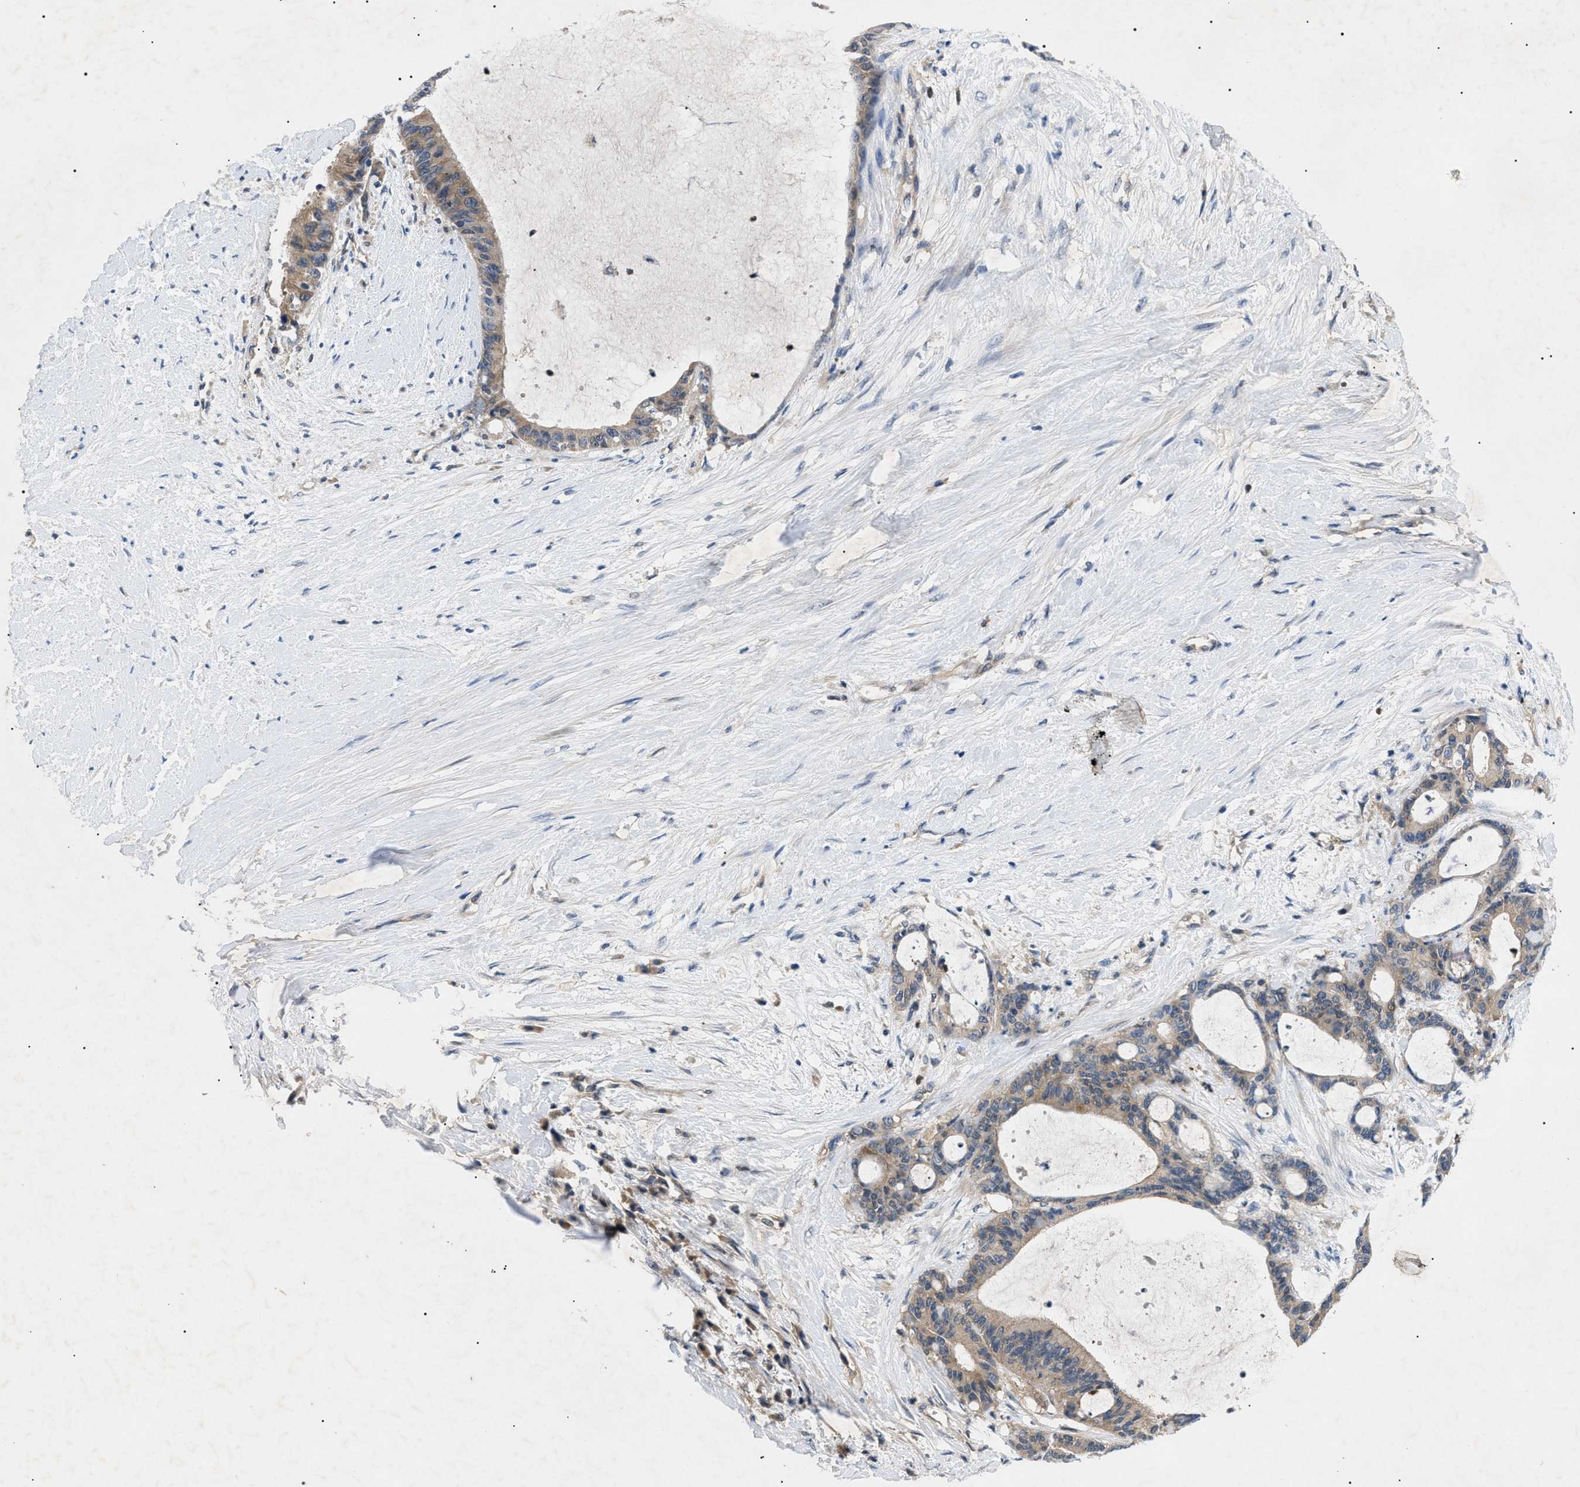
{"staining": {"intensity": "moderate", "quantity": ">75%", "location": "cytoplasmic/membranous"}, "tissue": "liver cancer", "cell_type": "Tumor cells", "image_type": "cancer", "snomed": [{"axis": "morphology", "description": "Cholangiocarcinoma"}, {"axis": "topography", "description": "Liver"}], "caption": "Immunohistochemical staining of human cholangiocarcinoma (liver) exhibits medium levels of moderate cytoplasmic/membranous staining in about >75% of tumor cells.", "gene": "RIPK1", "patient": {"sex": "female", "age": 73}}